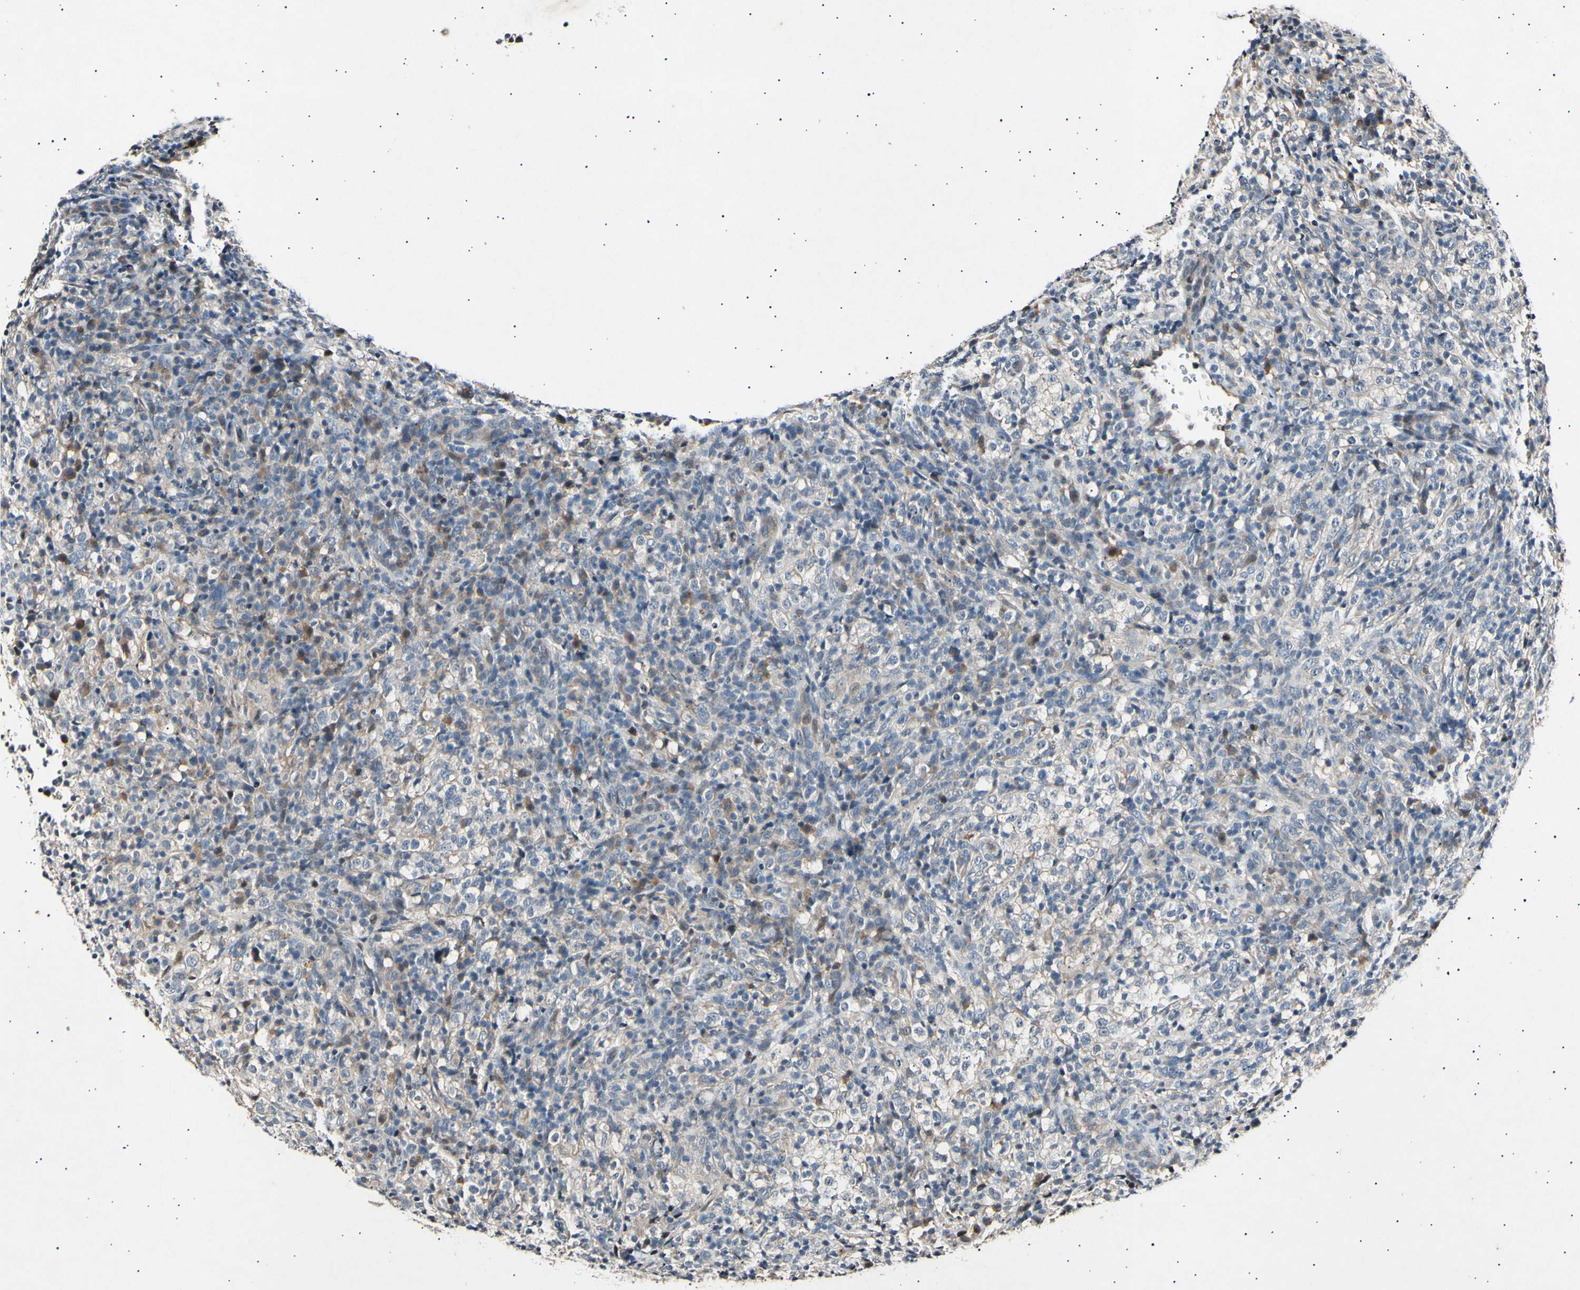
{"staining": {"intensity": "weak", "quantity": "<25%", "location": "cytoplasmic/membranous"}, "tissue": "lymphoma", "cell_type": "Tumor cells", "image_type": "cancer", "snomed": [{"axis": "morphology", "description": "Malignant lymphoma, non-Hodgkin's type, High grade"}, {"axis": "topography", "description": "Lymph node"}], "caption": "This is an IHC image of high-grade malignant lymphoma, non-Hodgkin's type. There is no staining in tumor cells.", "gene": "ADCY3", "patient": {"sex": "female", "age": 76}}